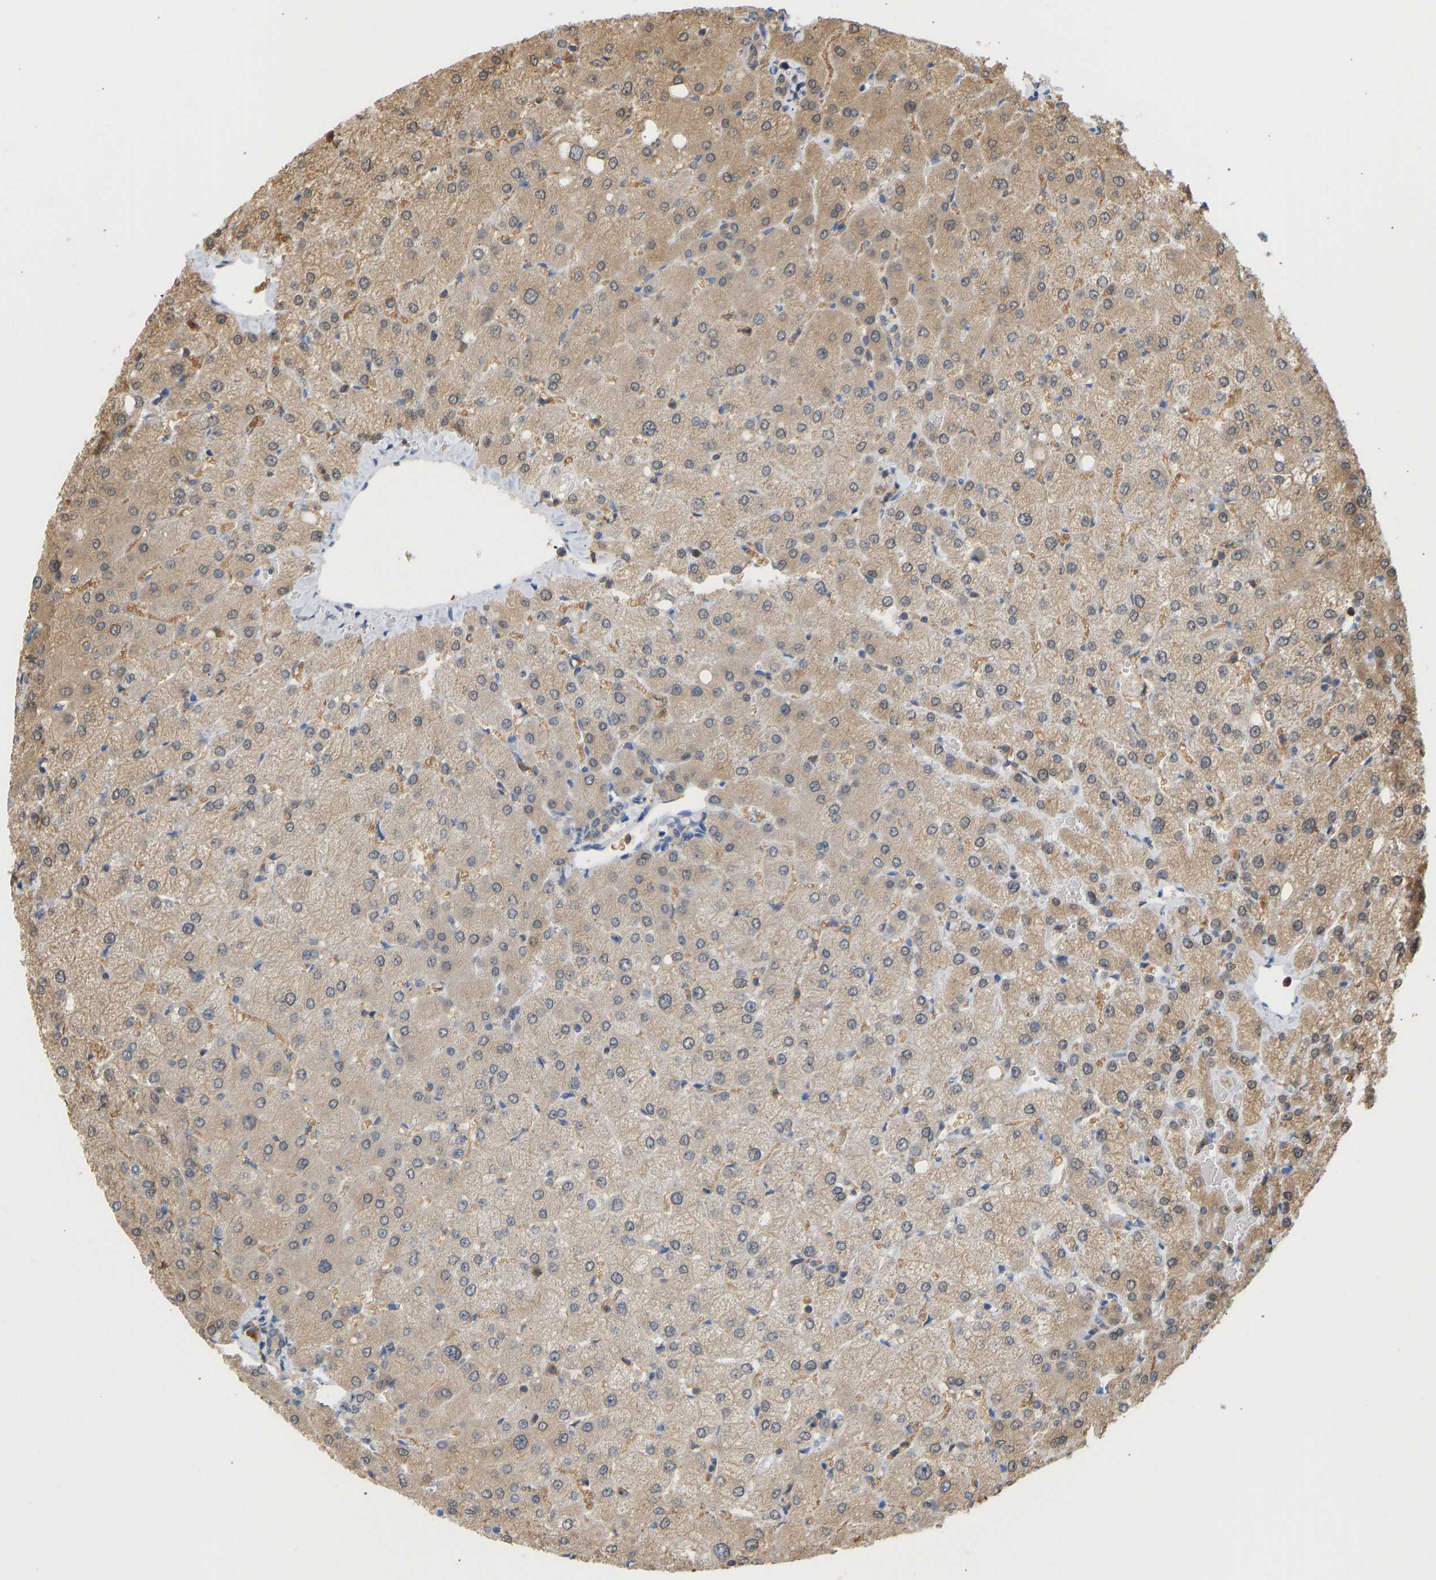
{"staining": {"intensity": "moderate", "quantity": ">75%", "location": "cytoplasmic/membranous"}, "tissue": "liver", "cell_type": "Cholangiocytes", "image_type": "normal", "snomed": [{"axis": "morphology", "description": "Normal tissue, NOS"}, {"axis": "topography", "description": "Liver"}], "caption": "The image exhibits immunohistochemical staining of normal liver. There is moderate cytoplasmic/membranous positivity is identified in approximately >75% of cholangiocytes.", "gene": "ENO1", "patient": {"sex": "female", "age": 54}}